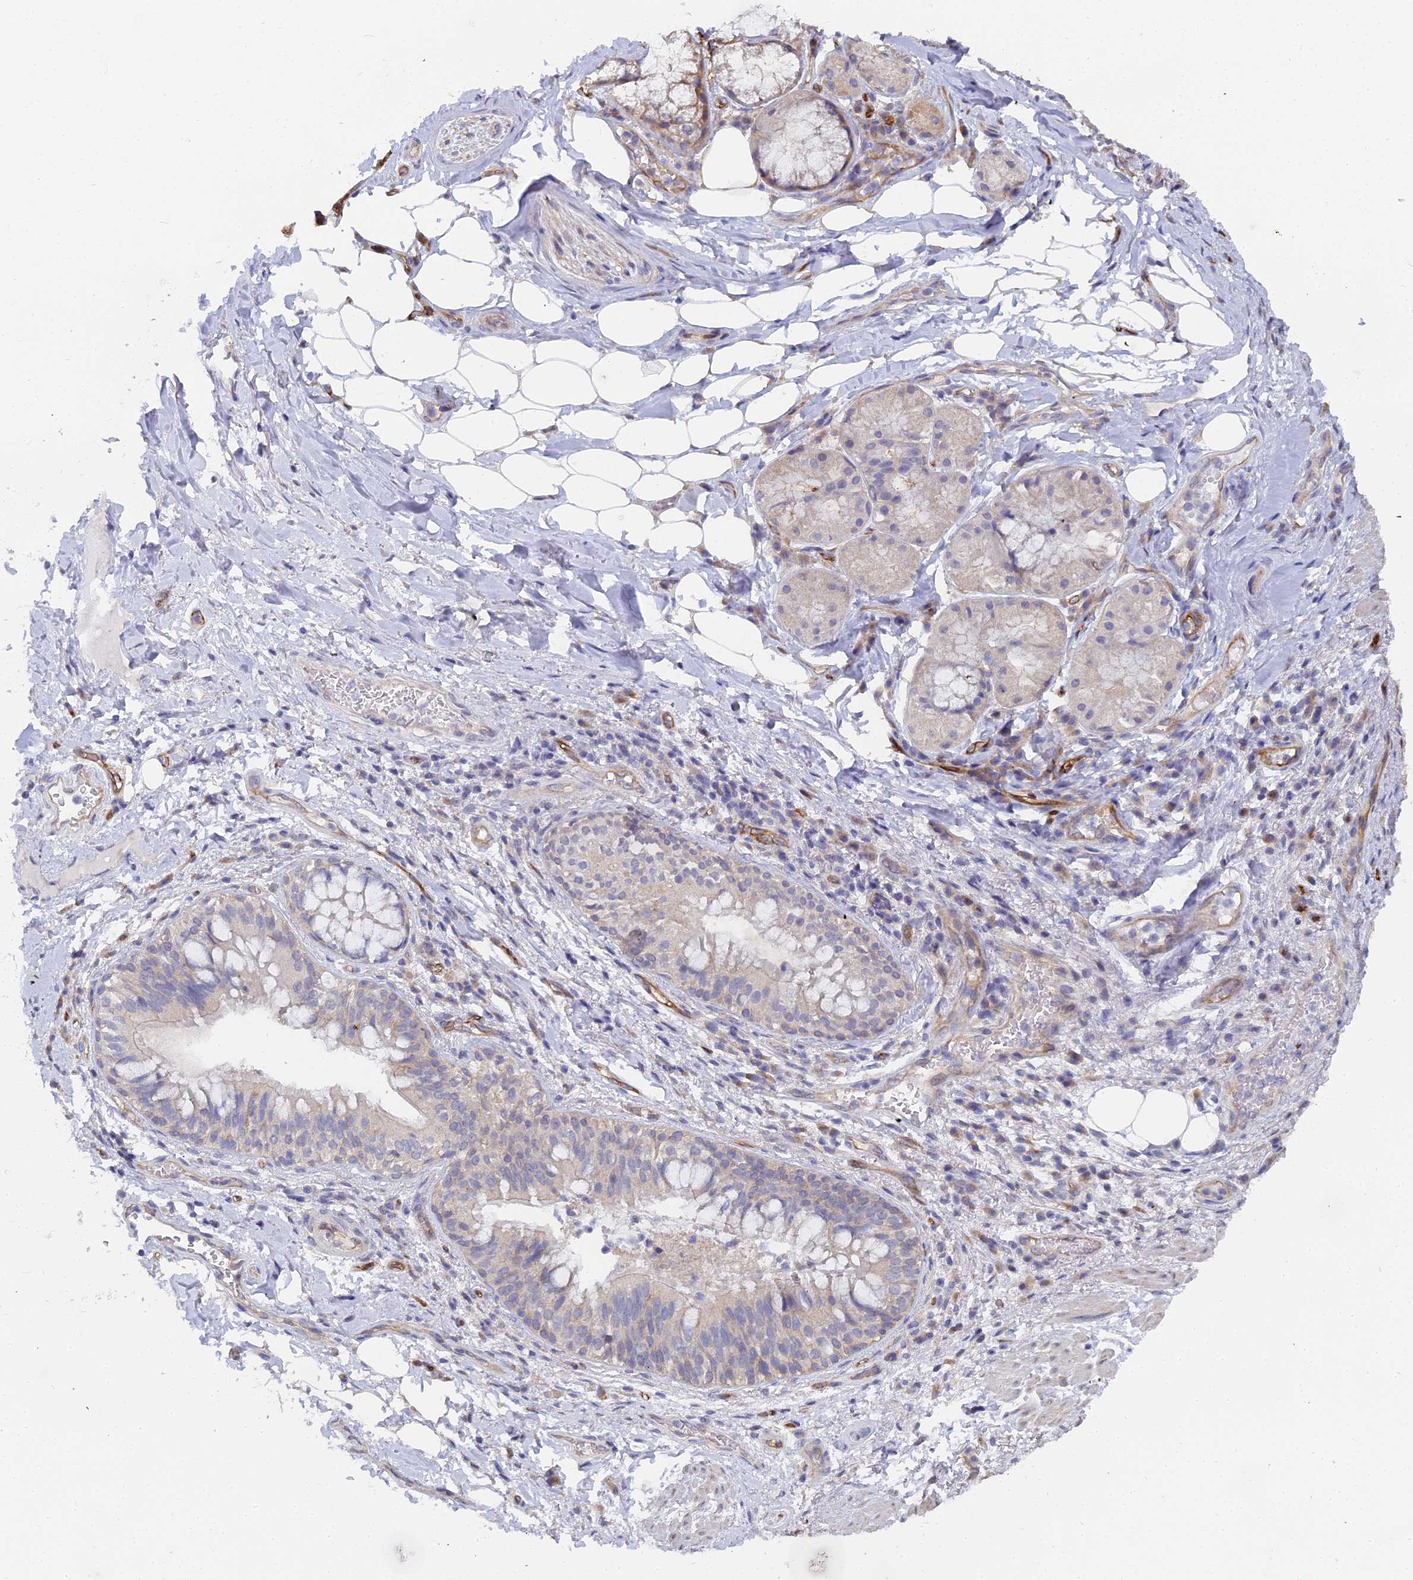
{"staining": {"intensity": "negative", "quantity": "none", "location": "none"}, "tissue": "adipose tissue", "cell_type": "Adipocytes", "image_type": "normal", "snomed": [{"axis": "morphology", "description": "Normal tissue, NOS"}, {"axis": "topography", "description": "Lymph node"}, {"axis": "topography", "description": "Cartilage tissue"}, {"axis": "topography", "description": "Bronchus"}], "caption": "An immunohistochemistry photomicrograph of benign adipose tissue is shown. There is no staining in adipocytes of adipose tissue. The staining is performed using DAB (3,3'-diaminobenzidine) brown chromogen with nuclei counter-stained in using hematoxylin.", "gene": "RDX", "patient": {"sex": "male", "age": 63}}